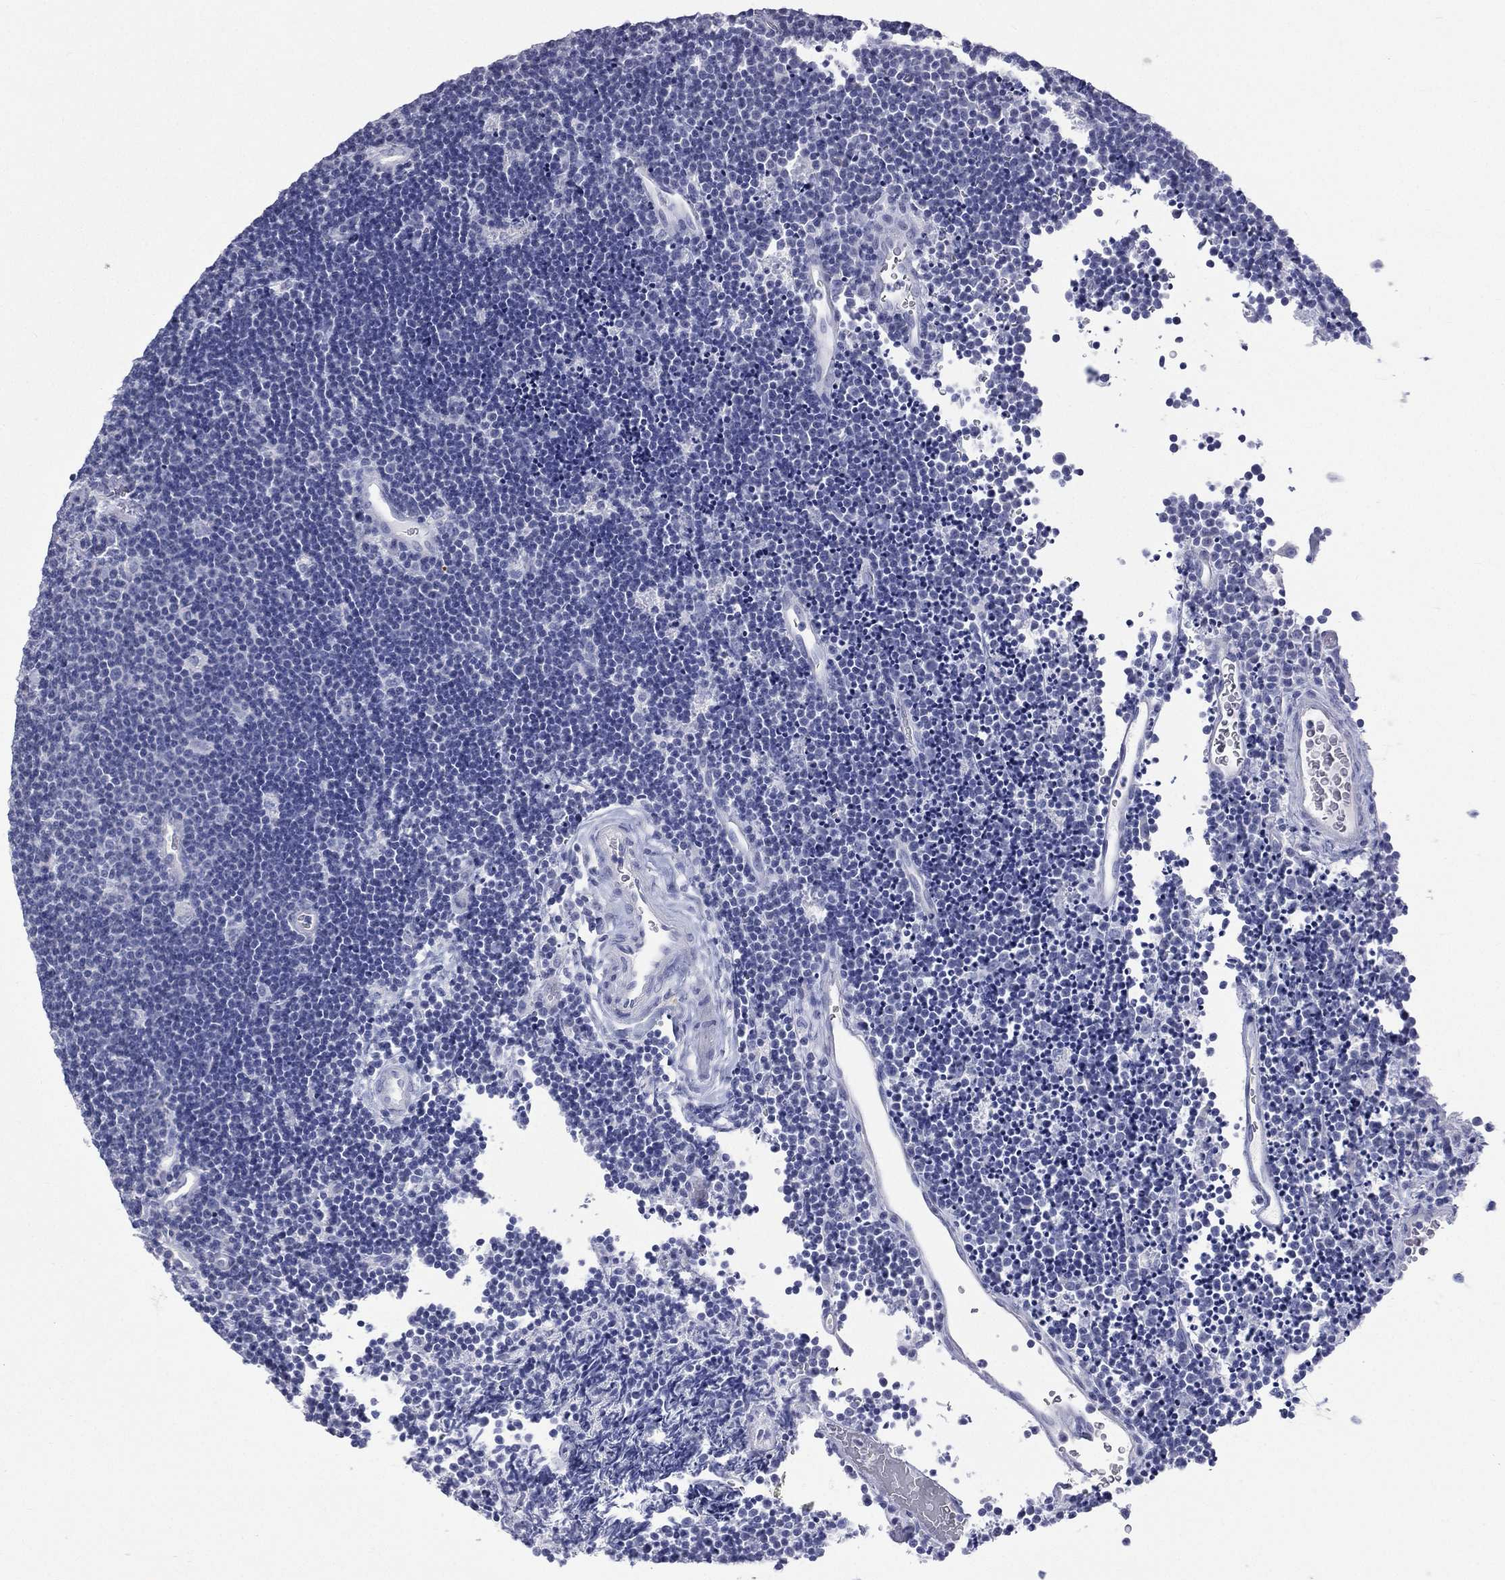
{"staining": {"intensity": "negative", "quantity": "none", "location": "none"}, "tissue": "lymphoma", "cell_type": "Tumor cells", "image_type": "cancer", "snomed": [{"axis": "morphology", "description": "Malignant lymphoma, non-Hodgkin's type, Low grade"}, {"axis": "topography", "description": "Brain"}], "caption": "An immunohistochemistry image of lymphoma is shown. There is no staining in tumor cells of lymphoma.", "gene": "CES2", "patient": {"sex": "female", "age": 66}}